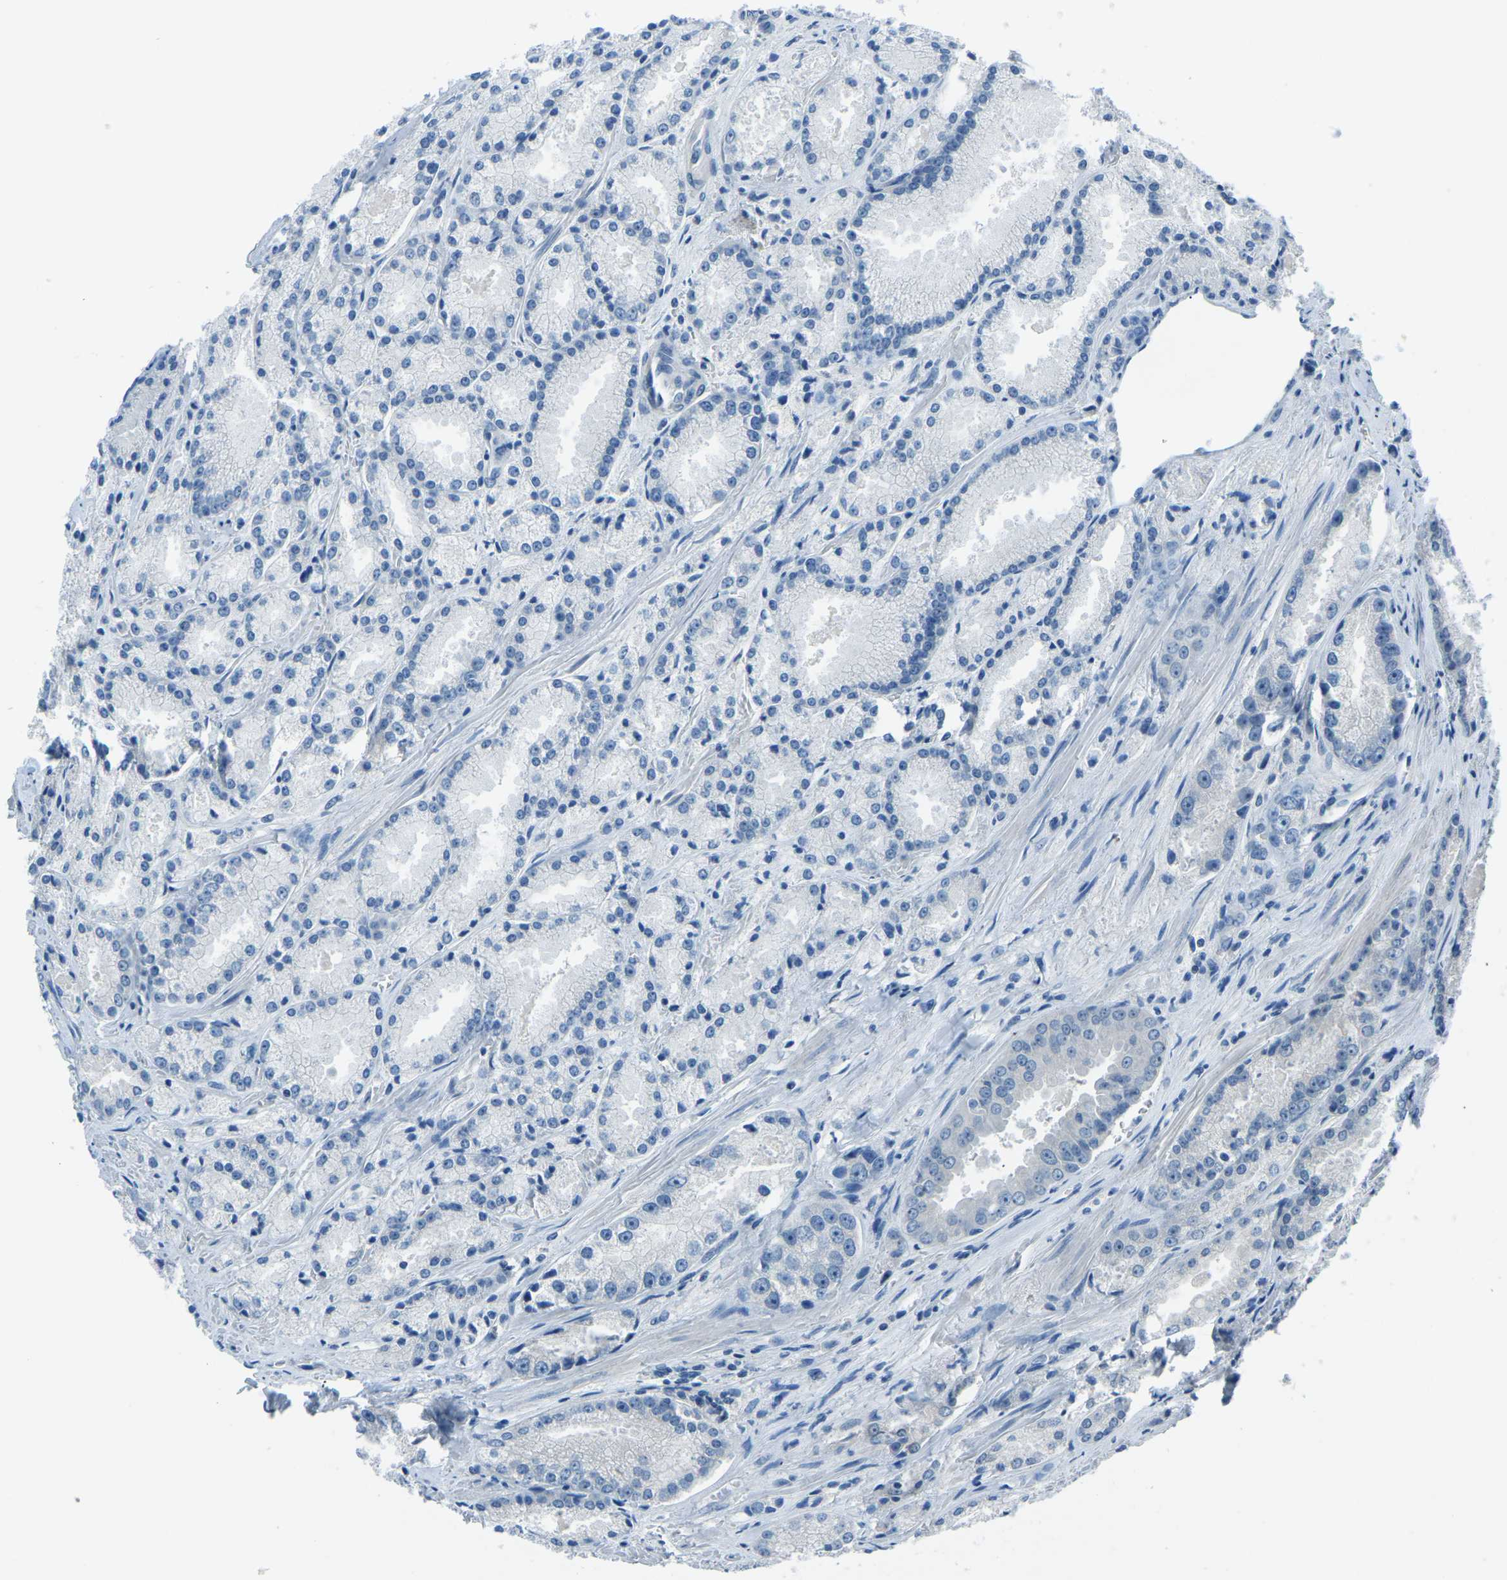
{"staining": {"intensity": "negative", "quantity": "none", "location": "none"}, "tissue": "prostate cancer", "cell_type": "Tumor cells", "image_type": "cancer", "snomed": [{"axis": "morphology", "description": "Adenocarcinoma, Low grade"}, {"axis": "topography", "description": "Prostate"}], "caption": "Histopathology image shows no protein positivity in tumor cells of prostate cancer (adenocarcinoma (low-grade)) tissue.", "gene": "RRP1", "patient": {"sex": "male", "age": 64}}